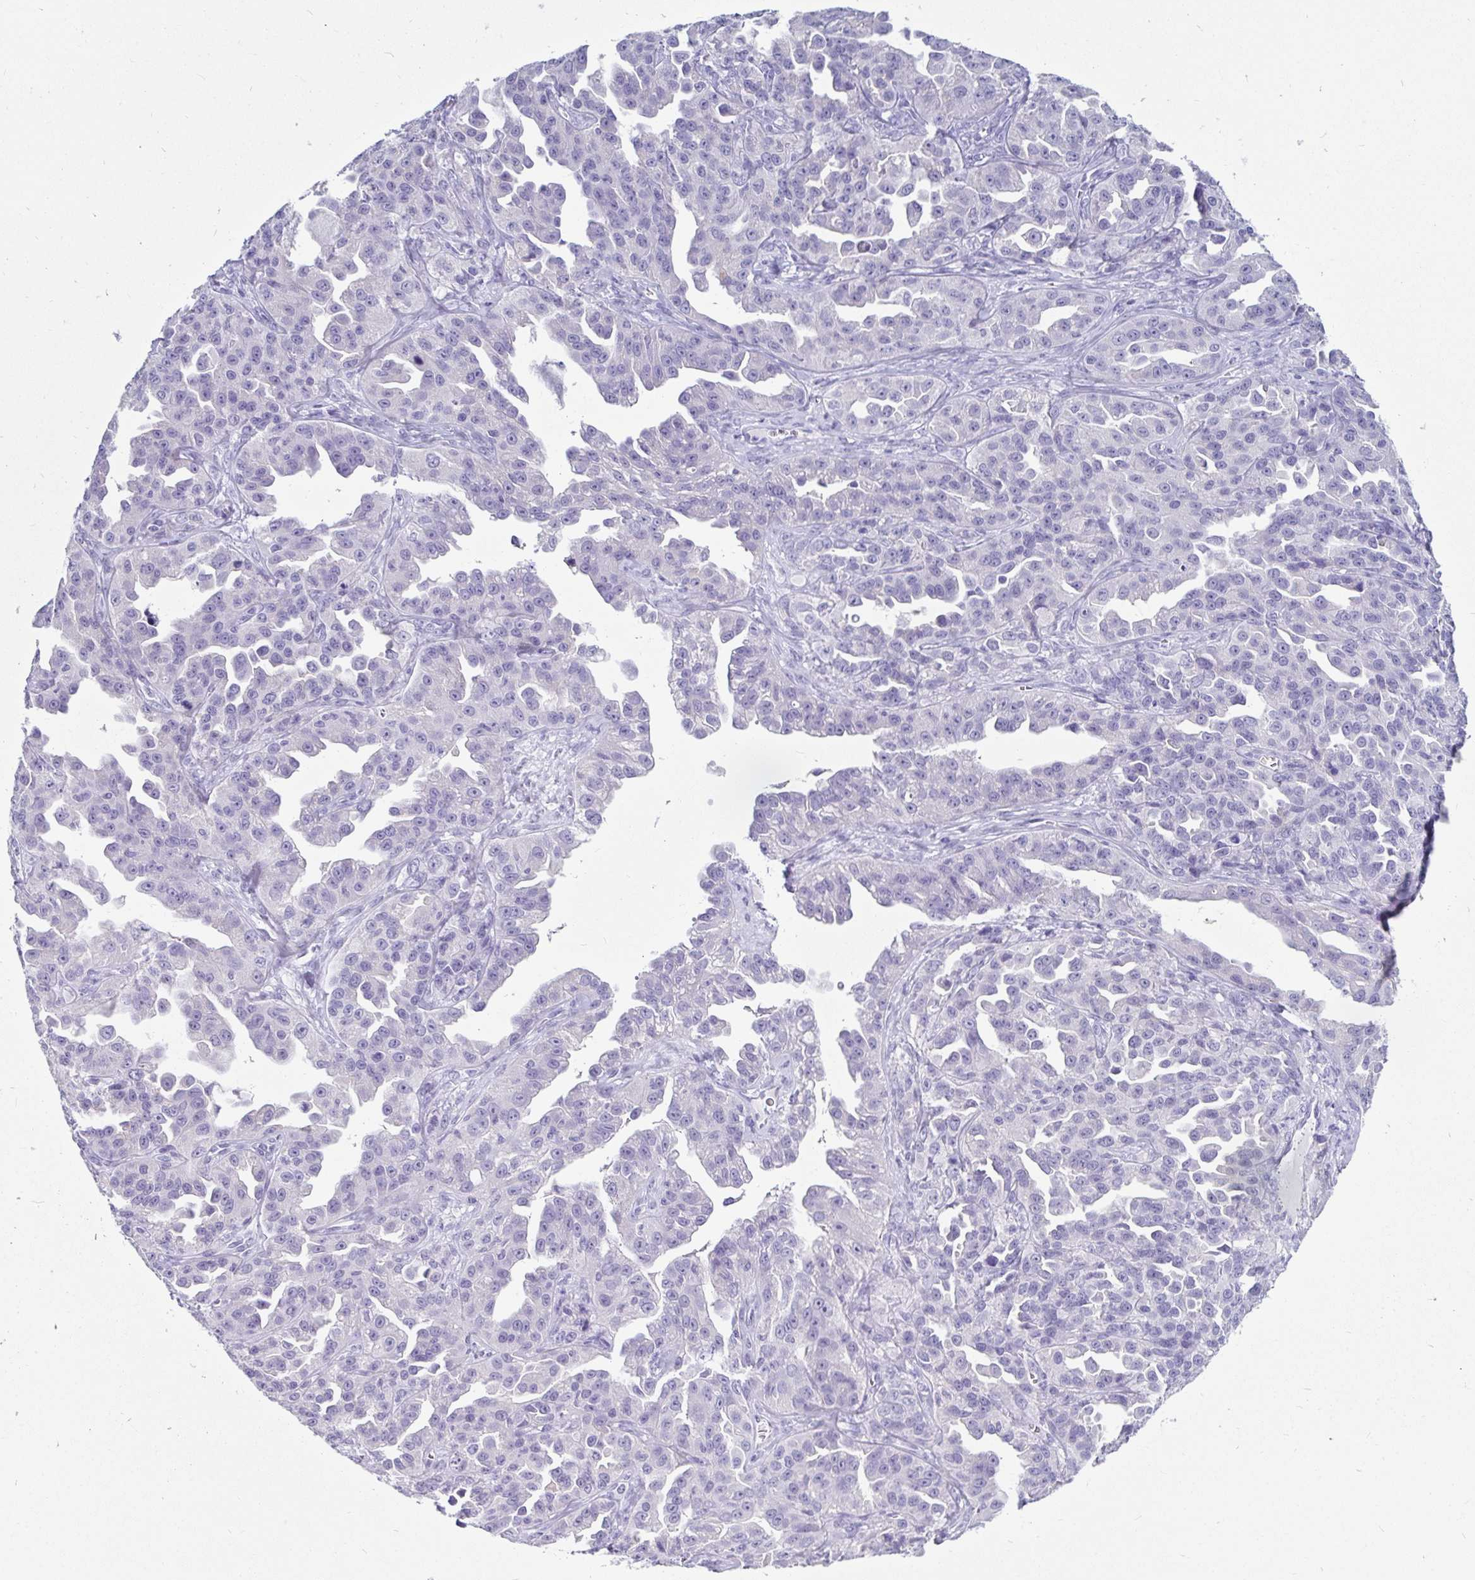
{"staining": {"intensity": "negative", "quantity": "none", "location": "none"}, "tissue": "ovarian cancer", "cell_type": "Tumor cells", "image_type": "cancer", "snomed": [{"axis": "morphology", "description": "Cystadenocarcinoma, serous, NOS"}, {"axis": "topography", "description": "Ovary"}], "caption": "IHC photomicrograph of neoplastic tissue: ovarian cancer stained with DAB (3,3'-diaminobenzidine) demonstrates no significant protein positivity in tumor cells. (DAB (3,3'-diaminobenzidine) immunohistochemistry (IHC), high magnification).", "gene": "ZPBP2", "patient": {"sex": "female", "age": 75}}